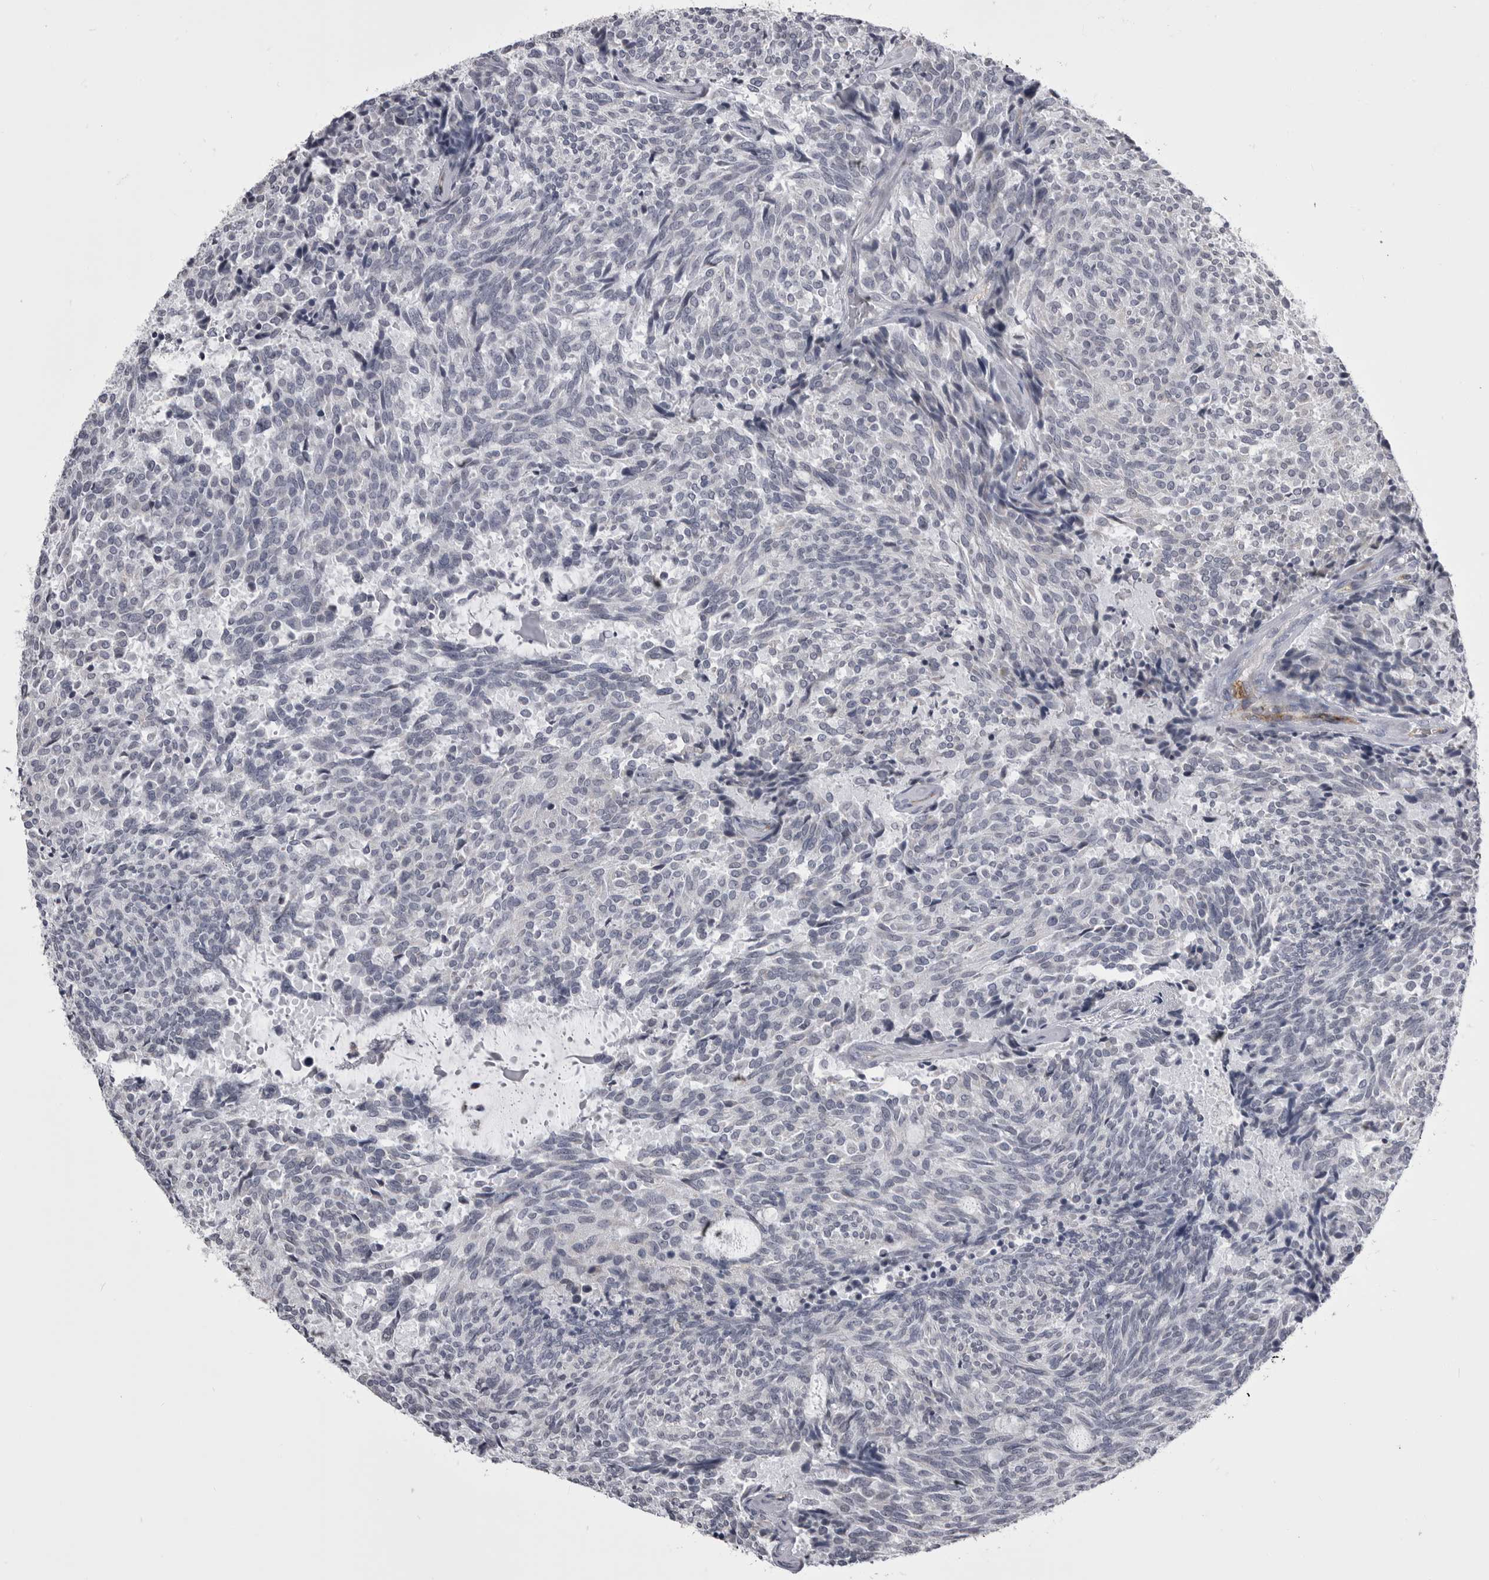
{"staining": {"intensity": "negative", "quantity": "none", "location": "none"}, "tissue": "carcinoid", "cell_type": "Tumor cells", "image_type": "cancer", "snomed": [{"axis": "morphology", "description": "Carcinoid, malignant, NOS"}, {"axis": "topography", "description": "Pancreas"}], "caption": "IHC of carcinoid demonstrates no expression in tumor cells.", "gene": "OPLAH", "patient": {"sex": "female", "age": 54}}